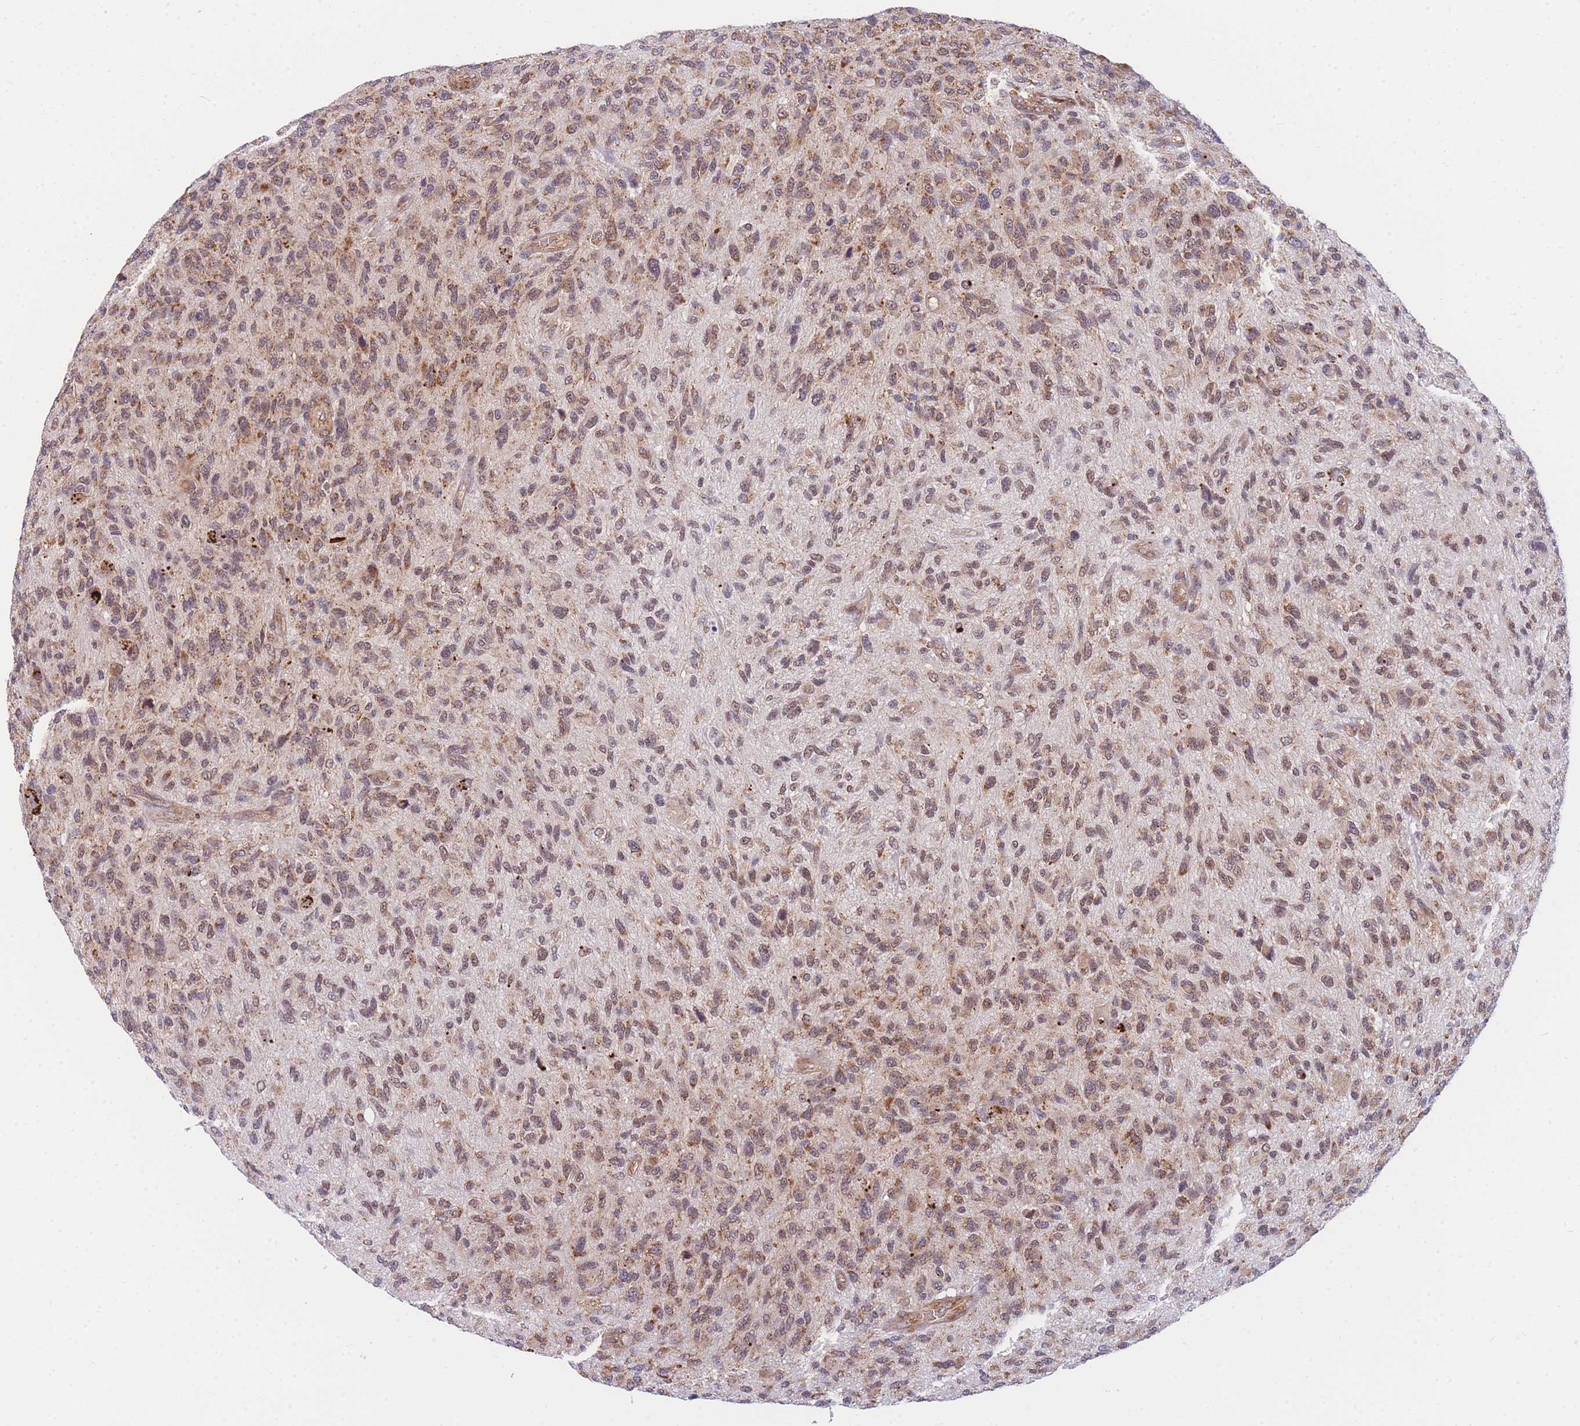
{"staining": {"intensity": "weak", "quantity": ">75%", "location": "cytoplasmic/membranous"}, "tissue": "glioma", "cell_type": "Tumor cells", "image_type": "cancer", "snomed": [{"axis": "morphology", "description": "Glioma, malignant, High grade"}, {"axis": "topography", "description": "Brain"}], "caption": "High-grade glioma (malignant) was stained to show a protein in brown. There is low levels of weak cytoplasmic/membranous positivity in approximately >75% of tumor cells.", "gene": "MRPL23", "patient": {"sex": "male", "age": 47}}